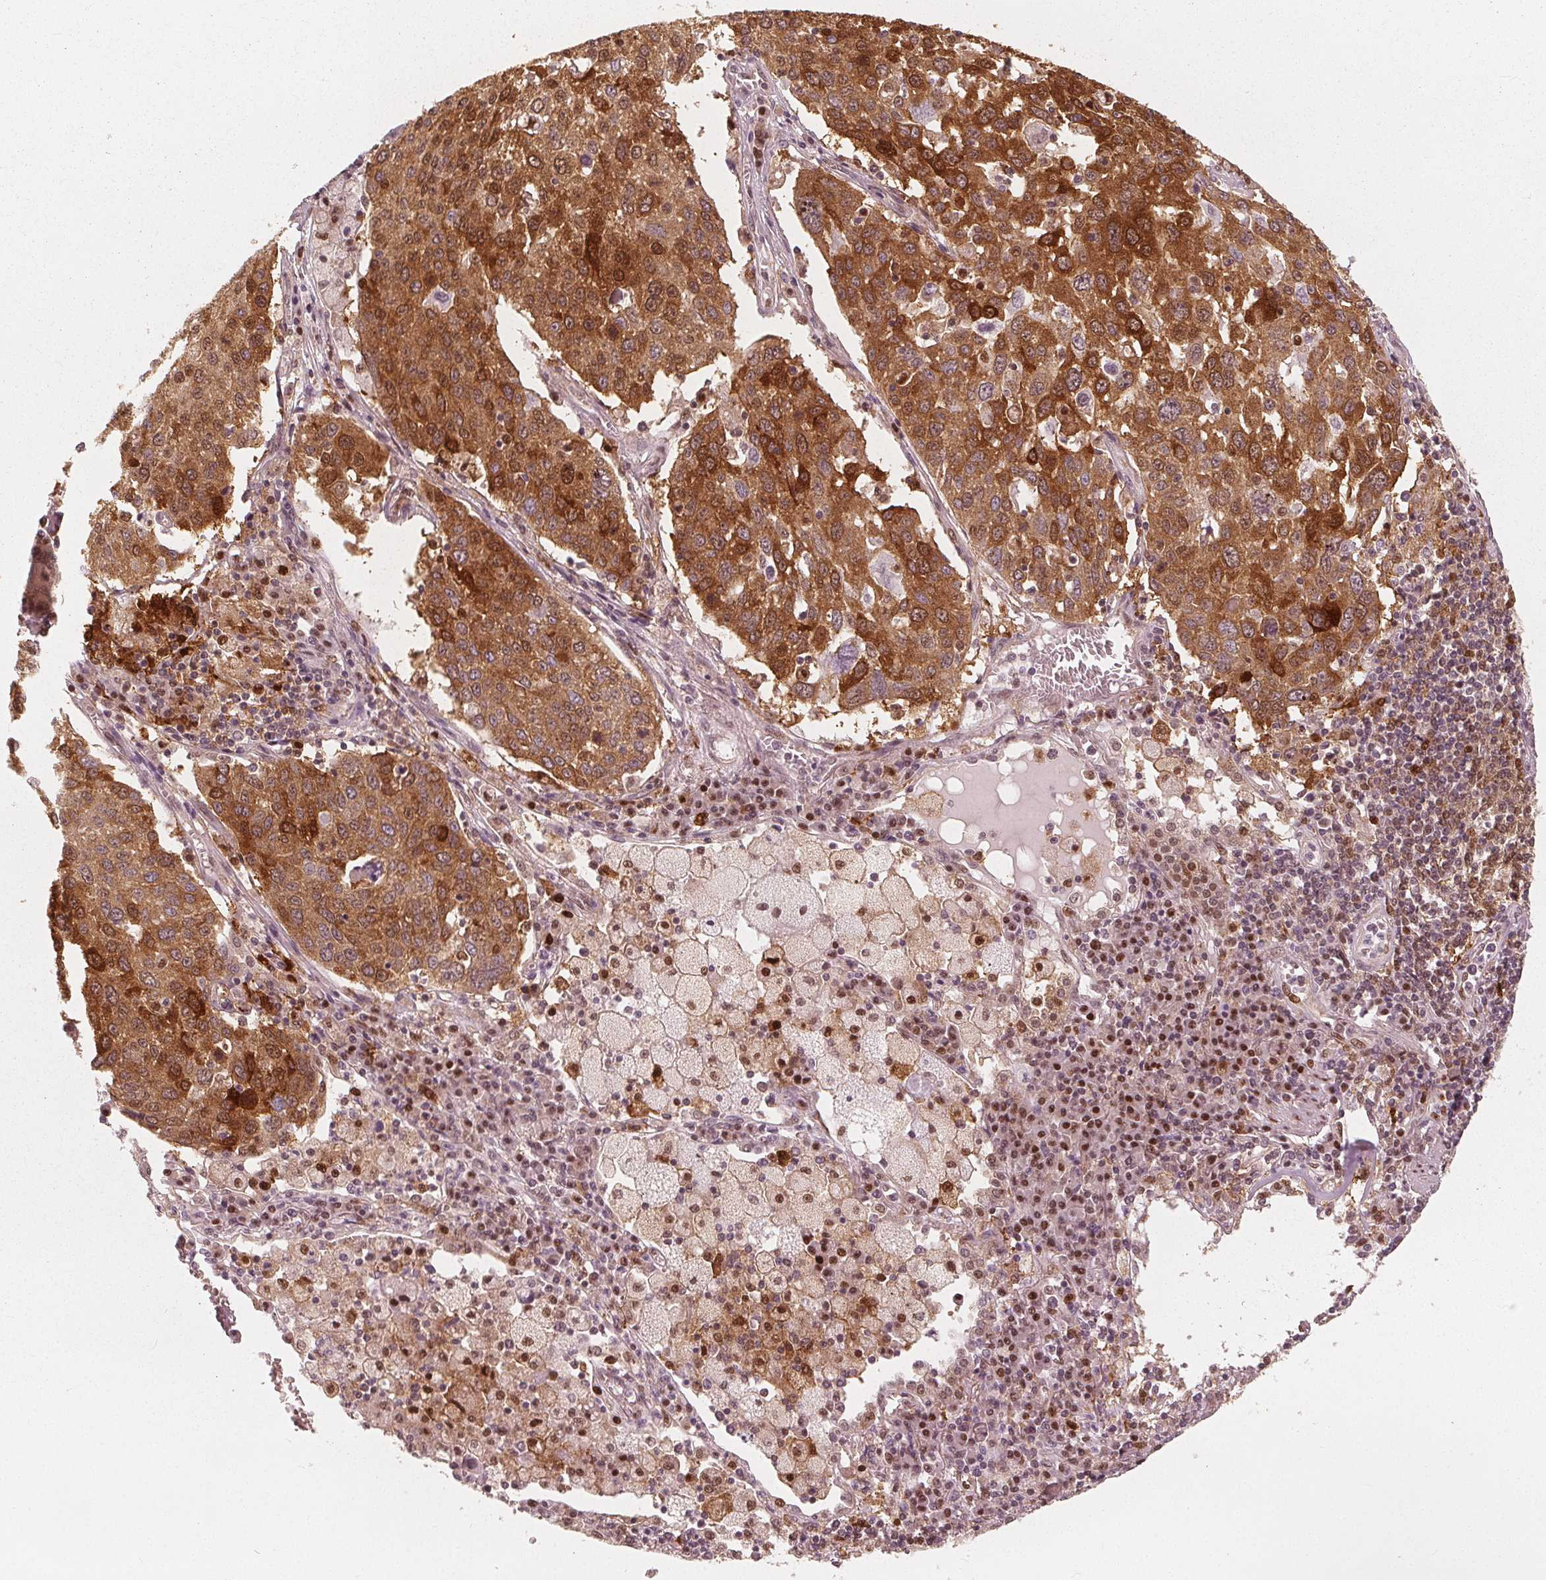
{"staining": {"intensity": "moderate", "quantity": ">75%", "location": "cytoplasmic/membranous,nuclear"}, "tissue": "lung cancer", "cell_type": "Tumor cells", "image_type": "cancer", "snomed": [{"axis": "morphology", "description": "Squamous cell carcinoma, NOS"}, {"axis": "topography", "description": "Lung"}], "caption": "Immunohistochemical staining of lung cancer (squamous cell carcinoma) displays medium levels of moderate cytoplasmic/membranous and nuclear positivity in about >75% of tumor cells.", "gene": "SQSTM1", "patient": {"sex": "male", "age": 65}}